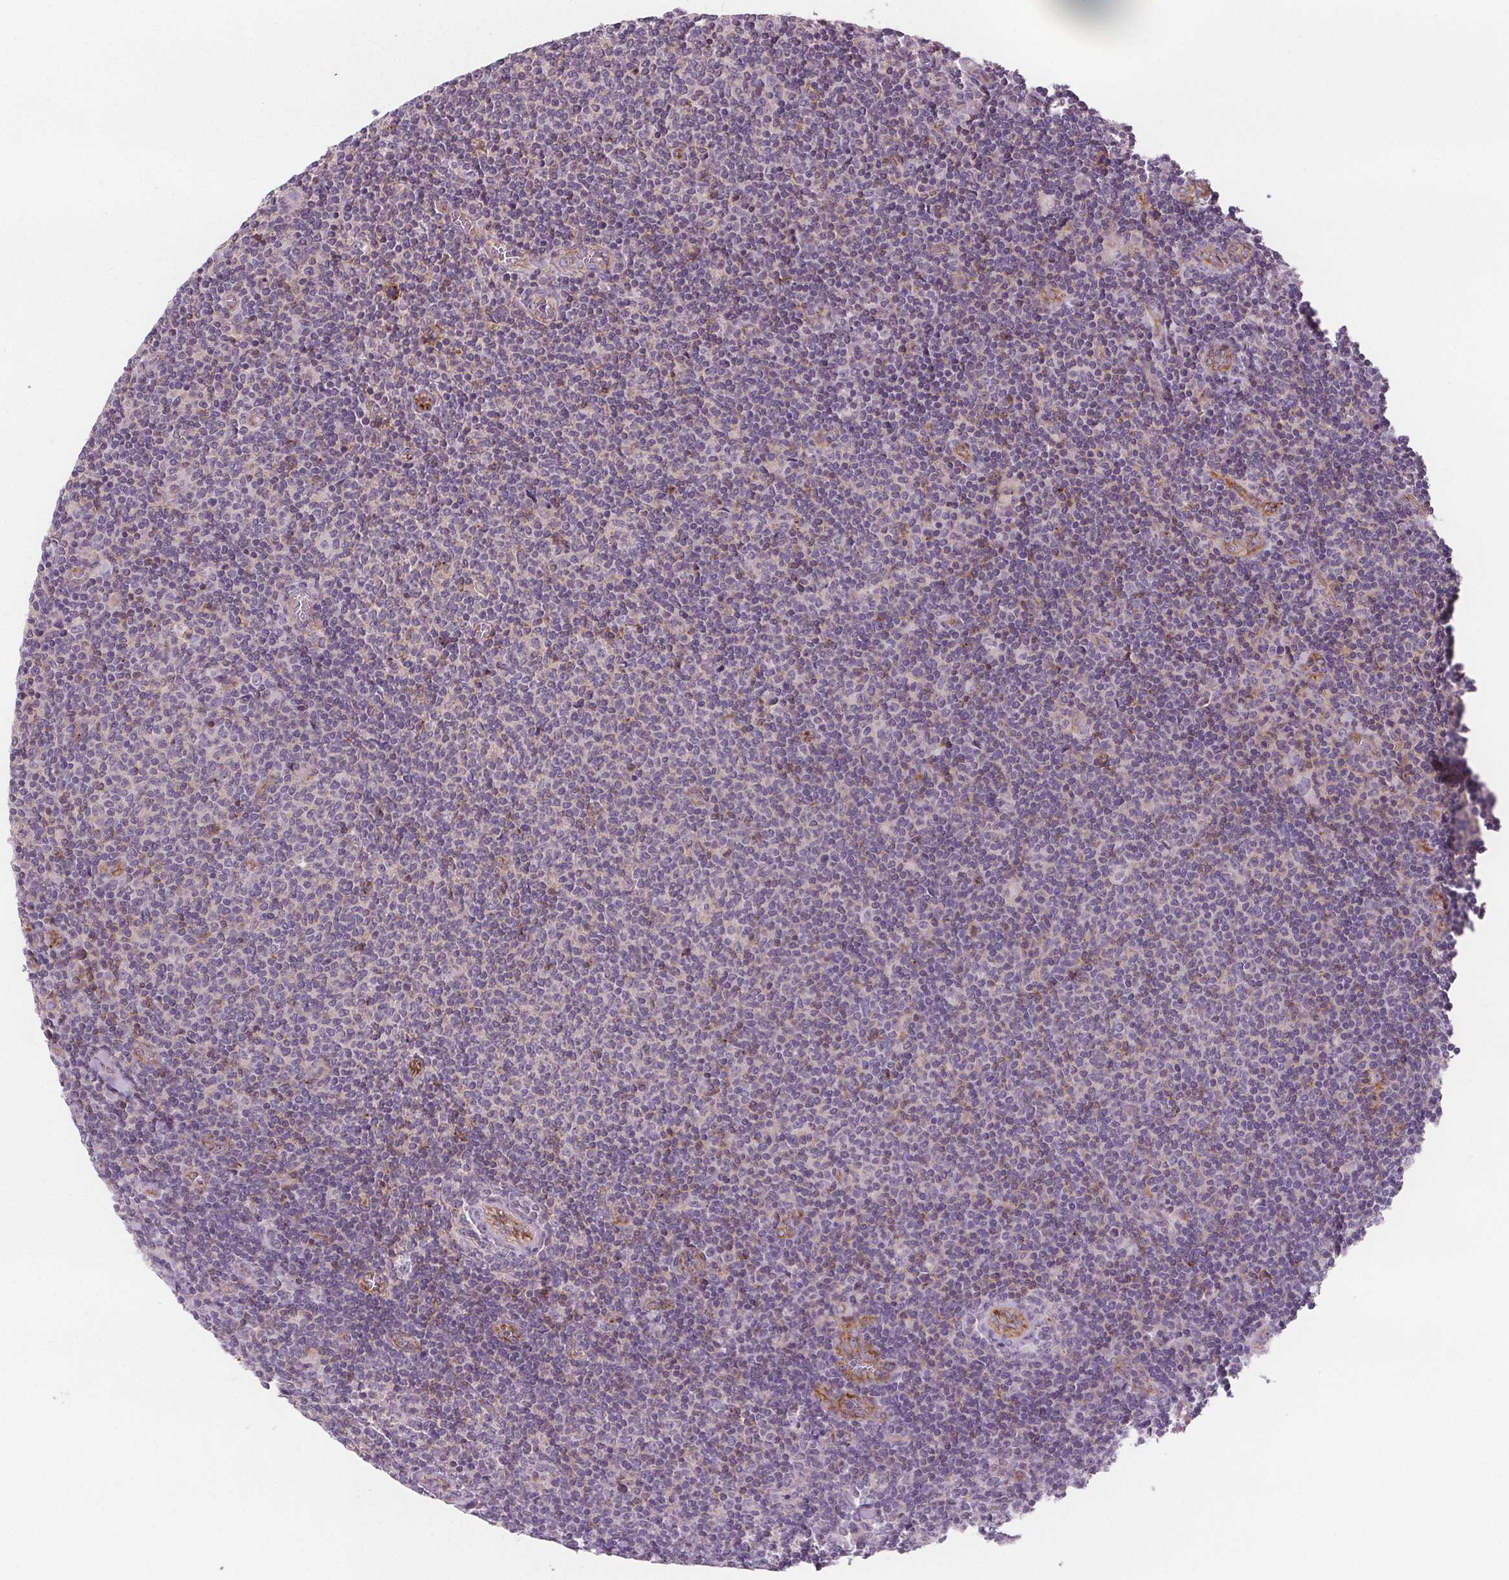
{"staining": {"intensity": "negative", "quantity": "none", "location": "none"}, "tissue": "lymphoma", "cell_type": "Tumor cells", "image_type": "cancer", "snomed": [{"axis": "morphology", "description": "Malignant lymphoma, non-Hodgkin's type, Low grade"}, {"axis": "topography", "description": "Lymph node"}], "caption": "Tumor cells are negative for protein expression in human malignant lymphoma, non-Hodgkin's type (low-grade).", "gene": "ATP1A1", "patient": {"sex": "male", "age": 52}}